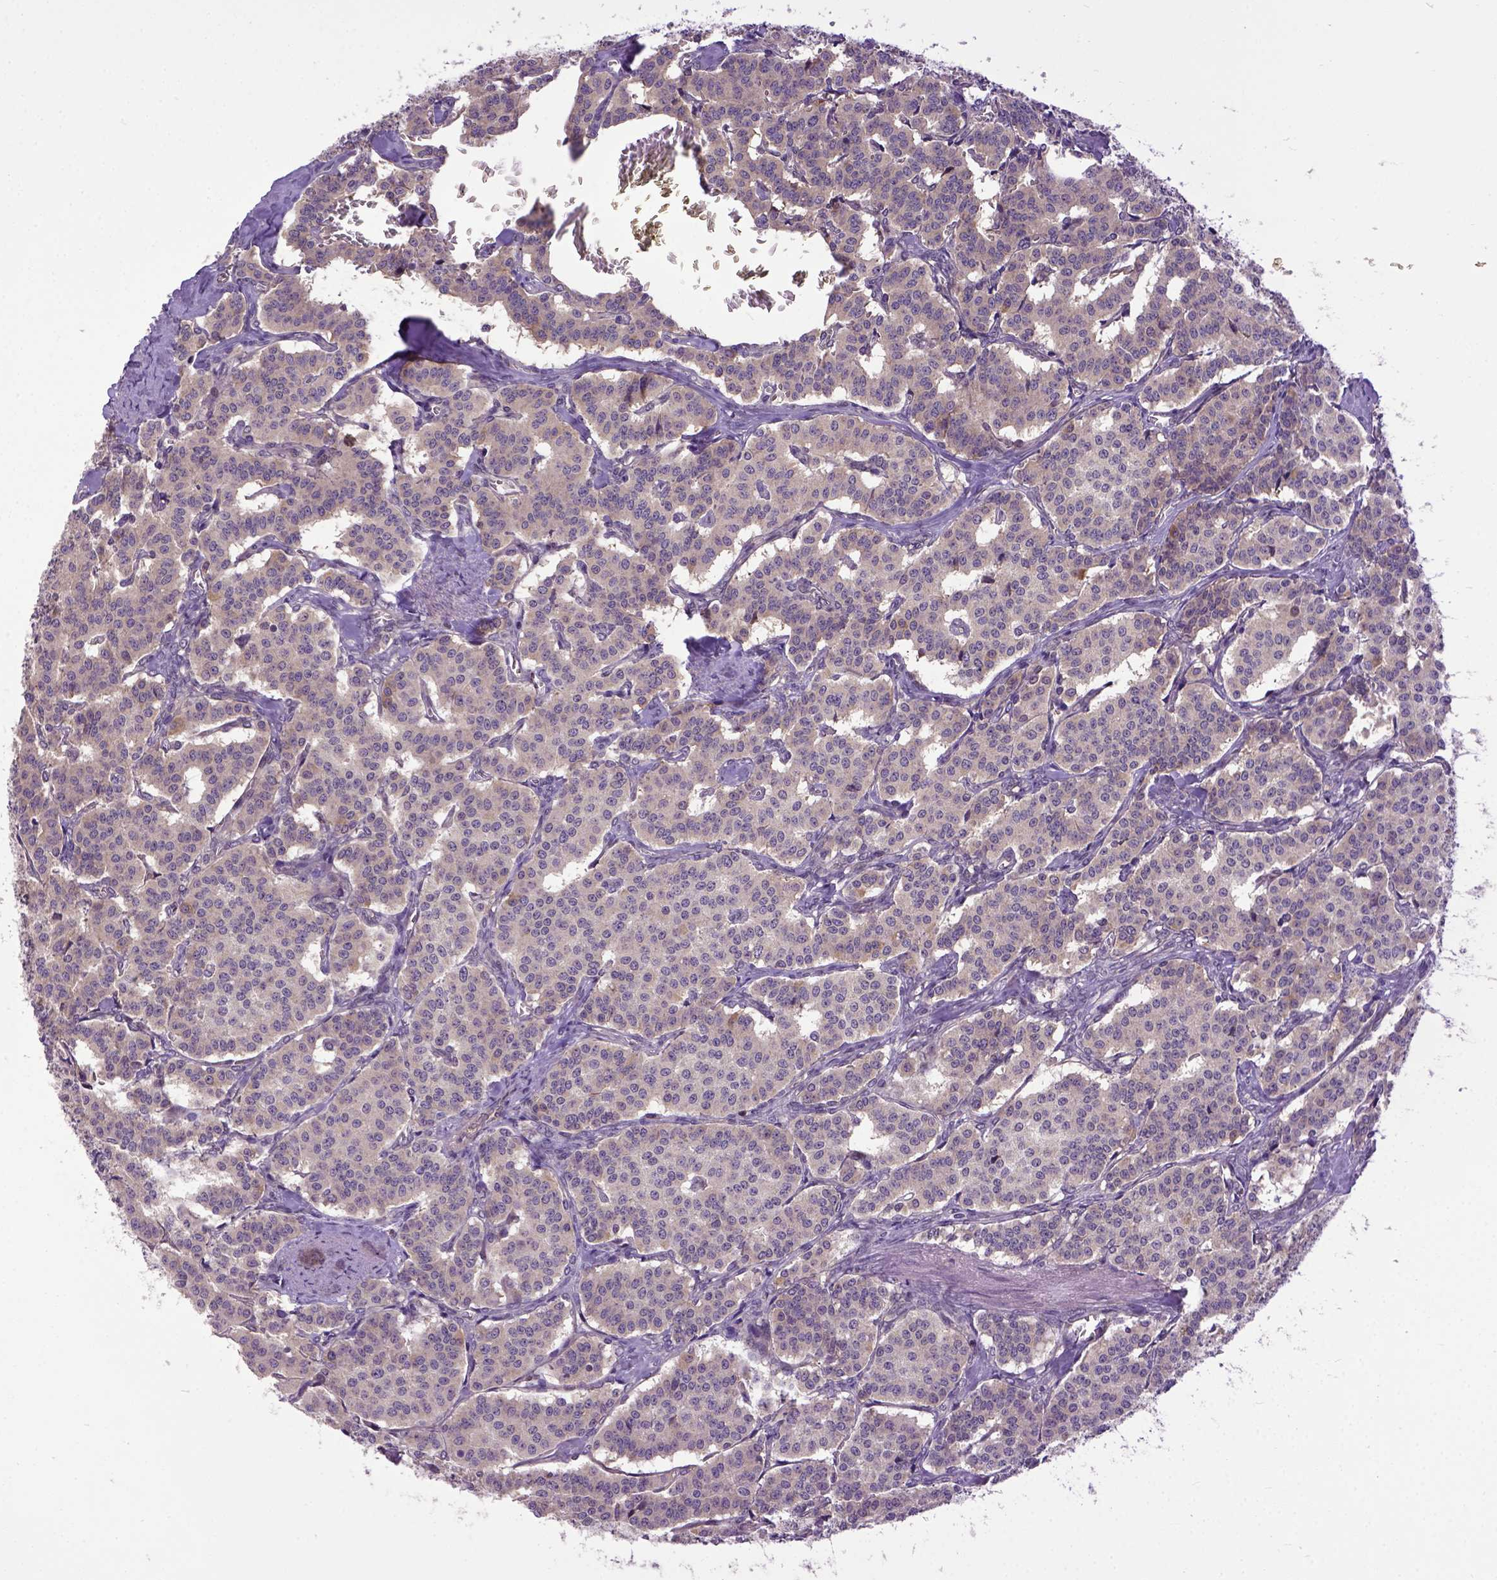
{"staining": {"intensity": "moderate", "quantity": "<25%", "location": "cytoplasmic/membranous"}, "tissue": "carcinoid", "cell_type": "Tumor cells", "image_type": "cancer", "snomed": [{"axis": "morphology", "description": "Carcinoid, malignant, NOS"}, {"axis": "topography", "description": "Lung"}], "caption": "High-power microscopy captured an immunohistochemistry histopathology image of carcinoid (malignant), revealing moderate cytoplasmic/membranous staining in approximately <25% of tumor cells.", "gene": "CPNE1", "patient": {"sex": "female", "age": 46}}